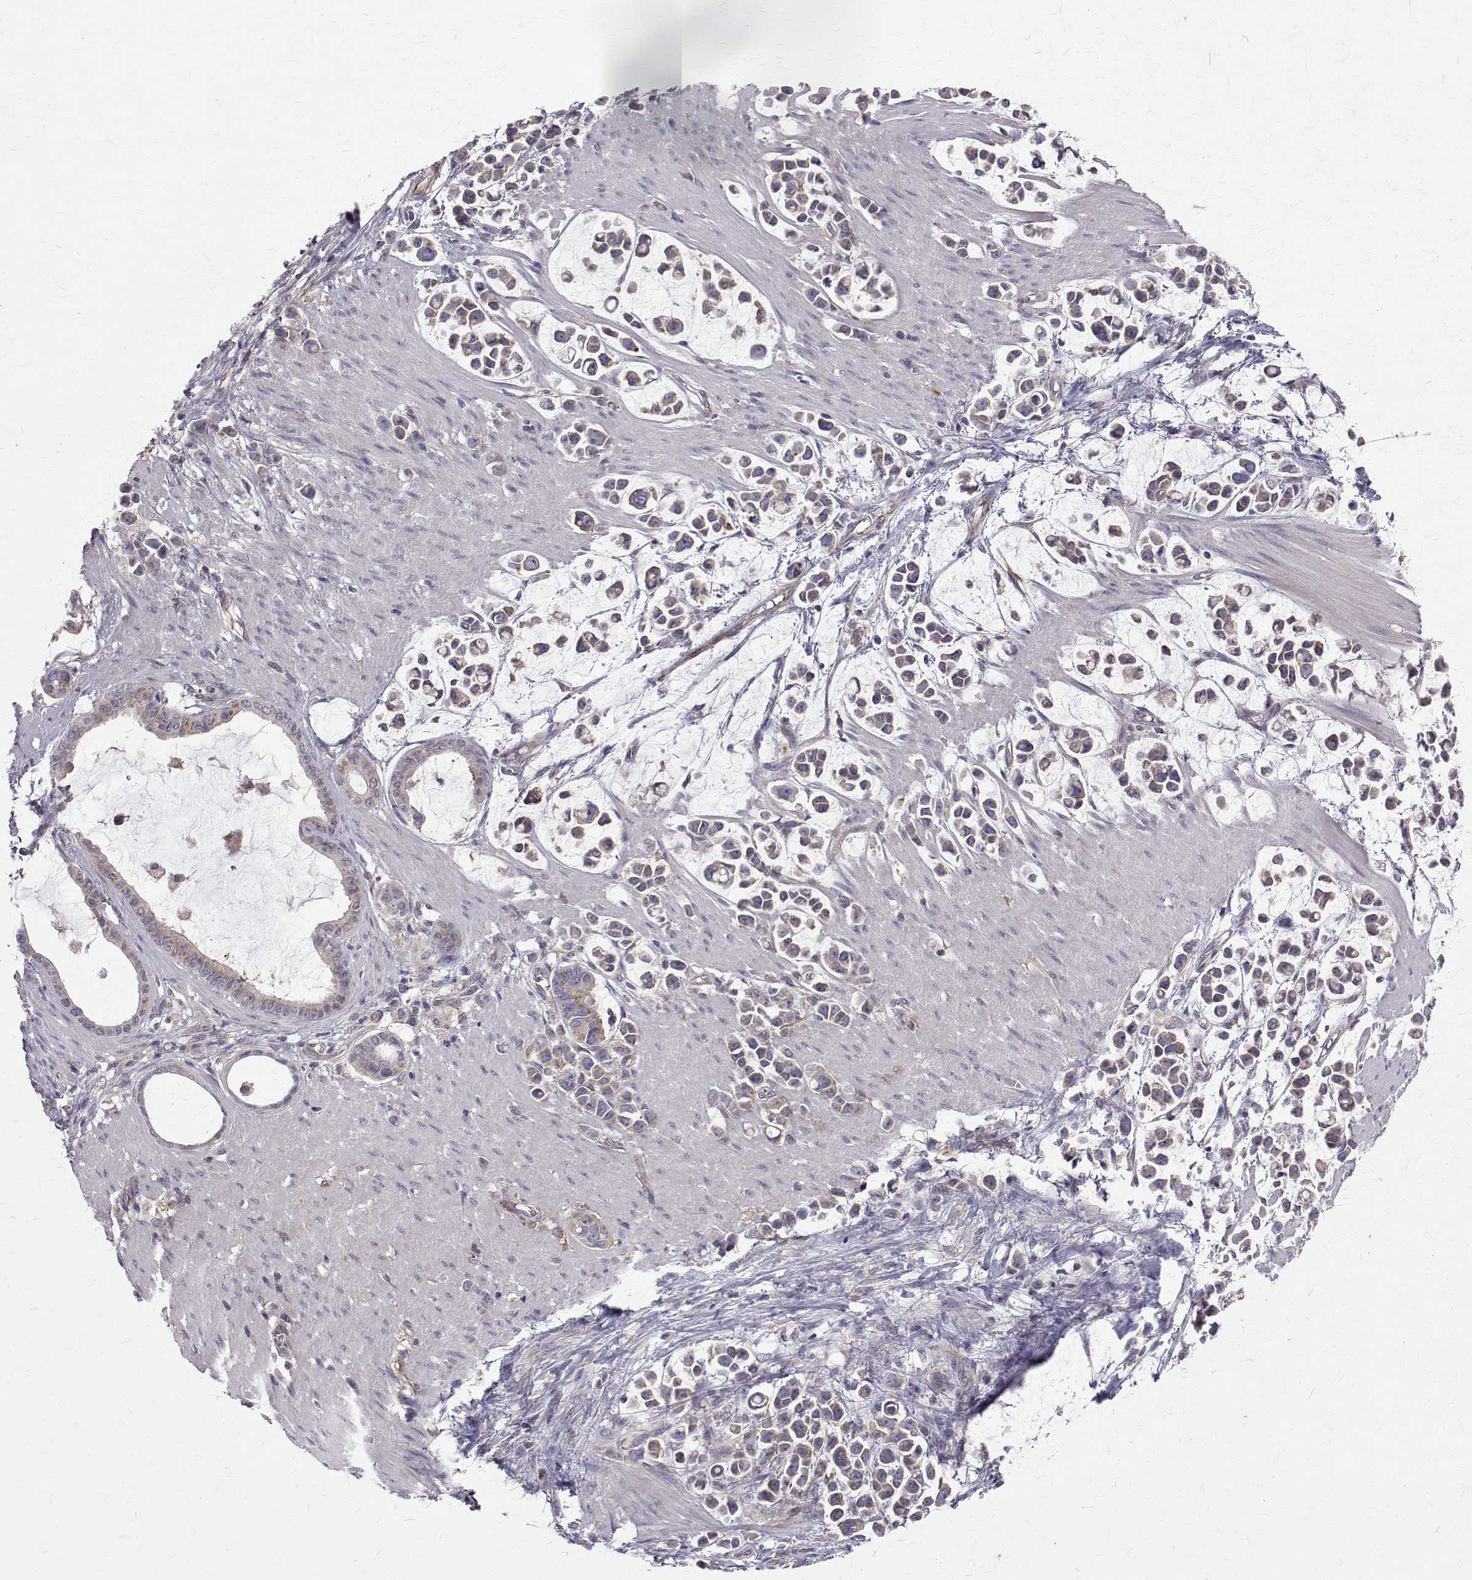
{"staining": {"intensity": "weak", "quantity": "<25%", "location": "cytoplasmic/membranous"}, "tissue": "stomach cancer", "cell_type": "Tumor cells", "image_type": "cancer", "snomed": [{"axis": "morphology", "description": "Adenocarcinoma, NOS"}, {"axis": "topography", "description": "Stomach"}], "caption": "Tumor cells show no significant protein positivity in stomach cancer.", "gene": "ARFGAP1", "patient": {"sex": "male", "age": 82}}